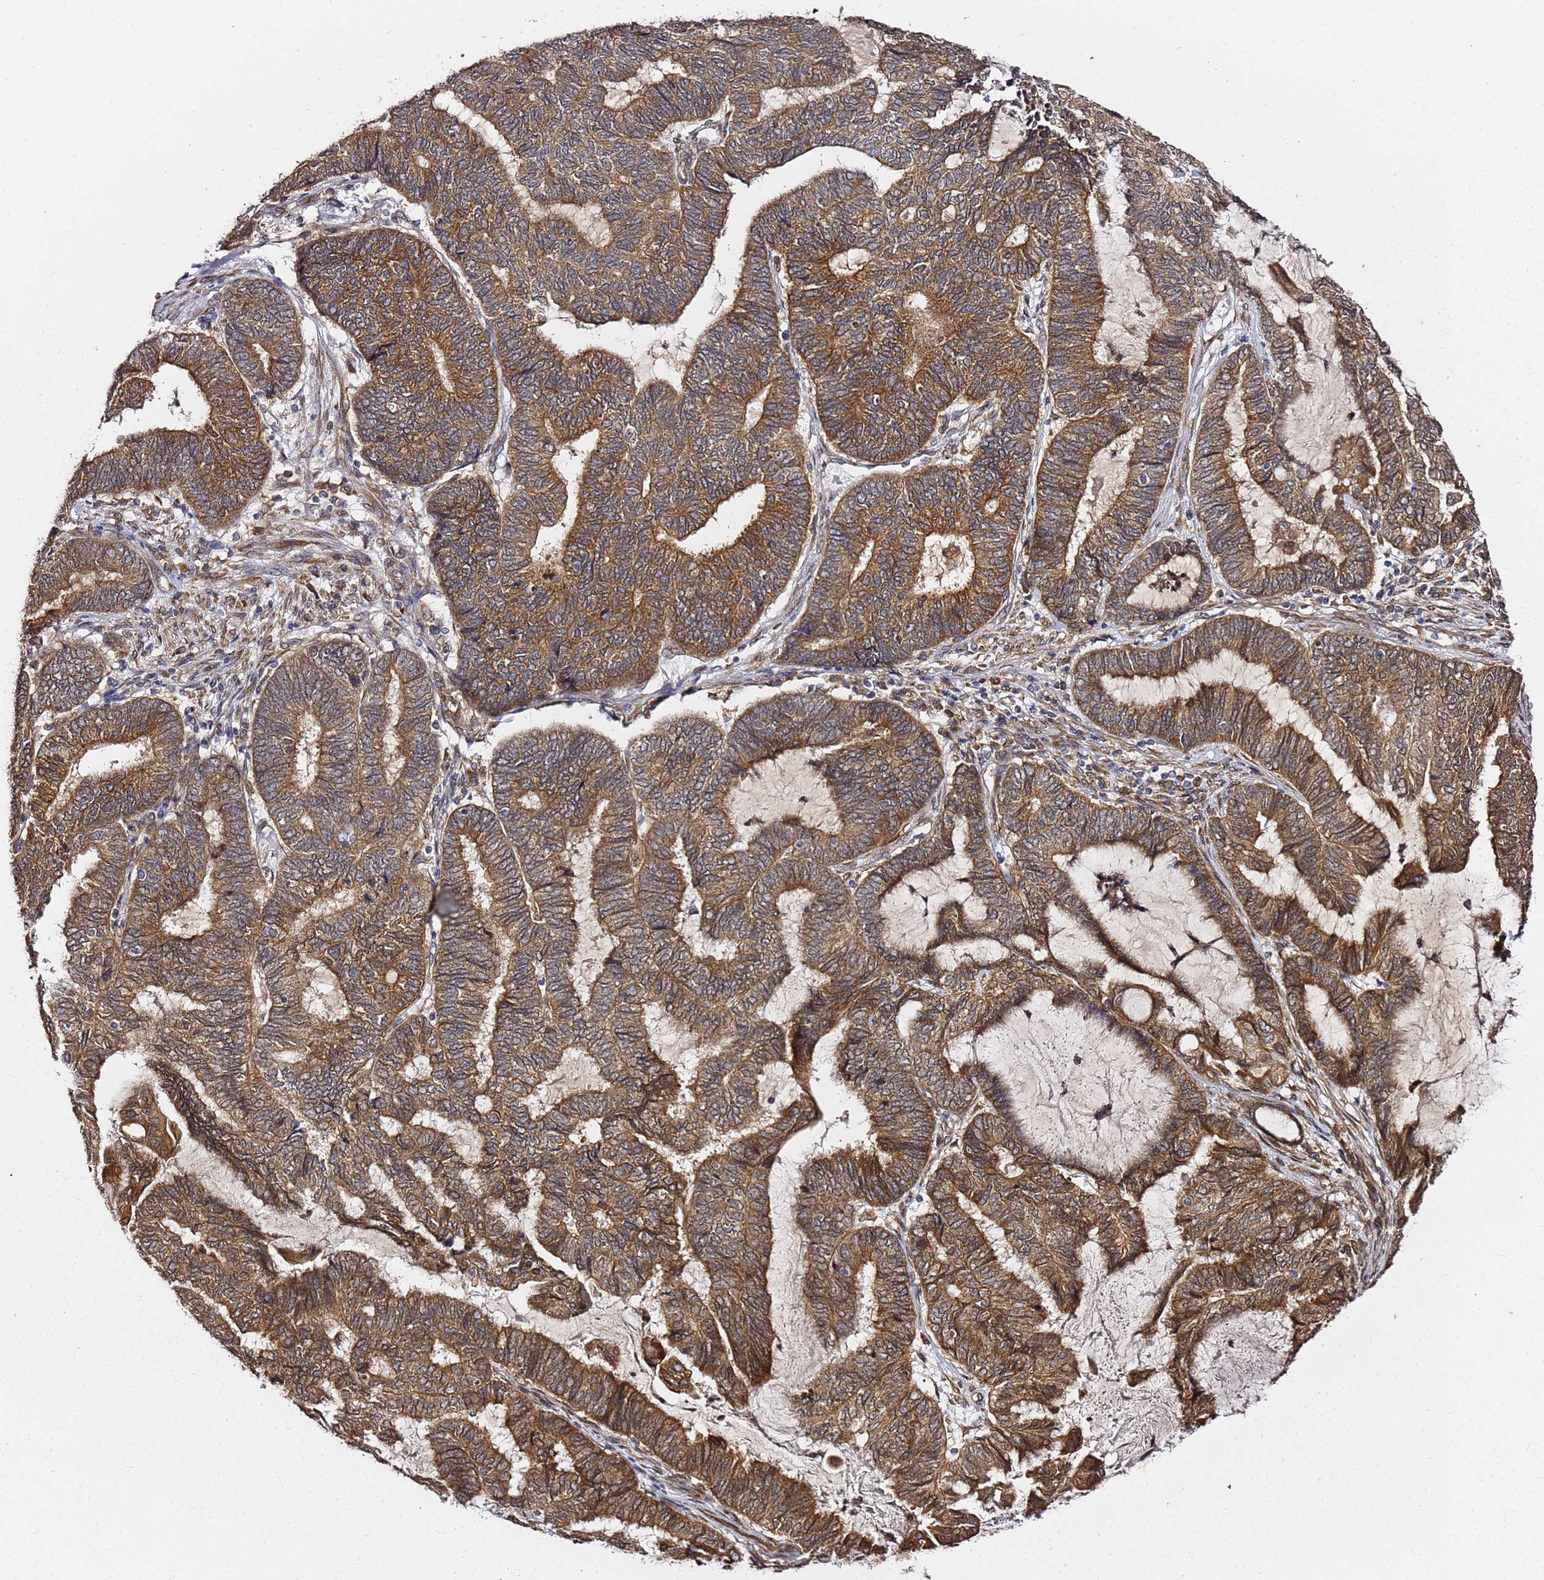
{"staining": {"intensity": "strong", "quantity": ">75%", "location": "cytoplasmic/membranous"}, "tissue": "endometrial cancer", "cell_type": "Tumor cells", "image_type": "cancer", "snomed": [{"axis": "morphology", "description": "Adenocarcinoma, NOS"}, {"axis": "topography", "description": "Uterus"}, {"axis": "topography", "description": "Endometrium"}], "caption": "Tumor cells display high levels of strong cytoplasmic/membranous positivity in approximately >75% of cells in human endometrial adenocarcinoma.", "gene": "PRKAB2", "patient": {"sex": "female", "age": 70}}